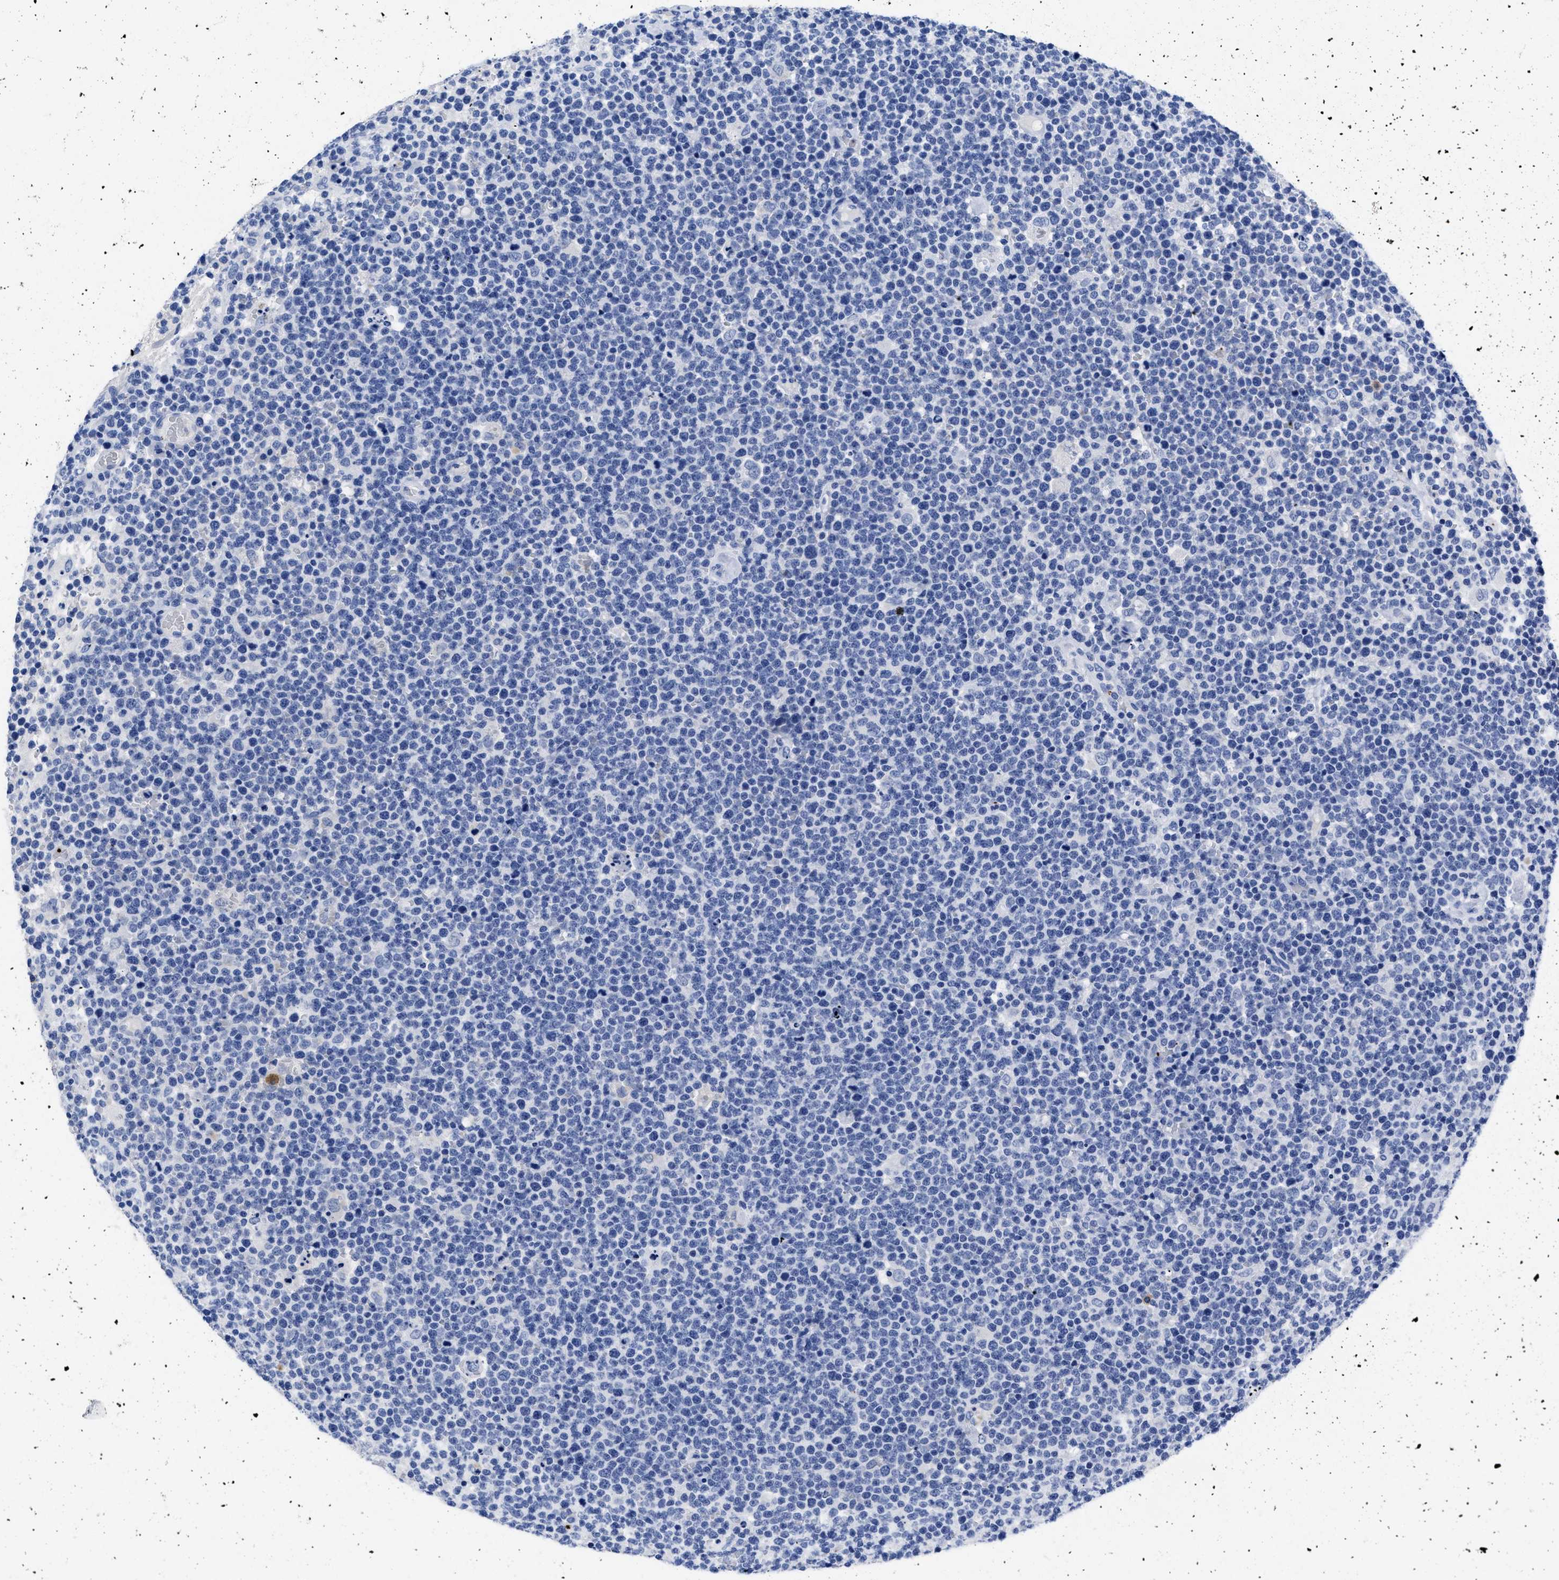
{"staining": {"intensity": "negative", "quantity": "none", "location": "none"}, "tissue": "lymphoma", "cell_type": "Tumor cells", "image_type": "cancer", "snomed": [{"axis": "morphology", "description": "Malignant lymphoma, non-Hodgkin's type, High grade"}, {"axis": "topography", "description": "Lymph node"}], "caption": "Immunohistochemistry image of human lymphoma stained for a protein (brown), which demonstrates no staining in tumor cells.", "gene": "TREML1", "patient": {"sex": "male", "age": 61}}